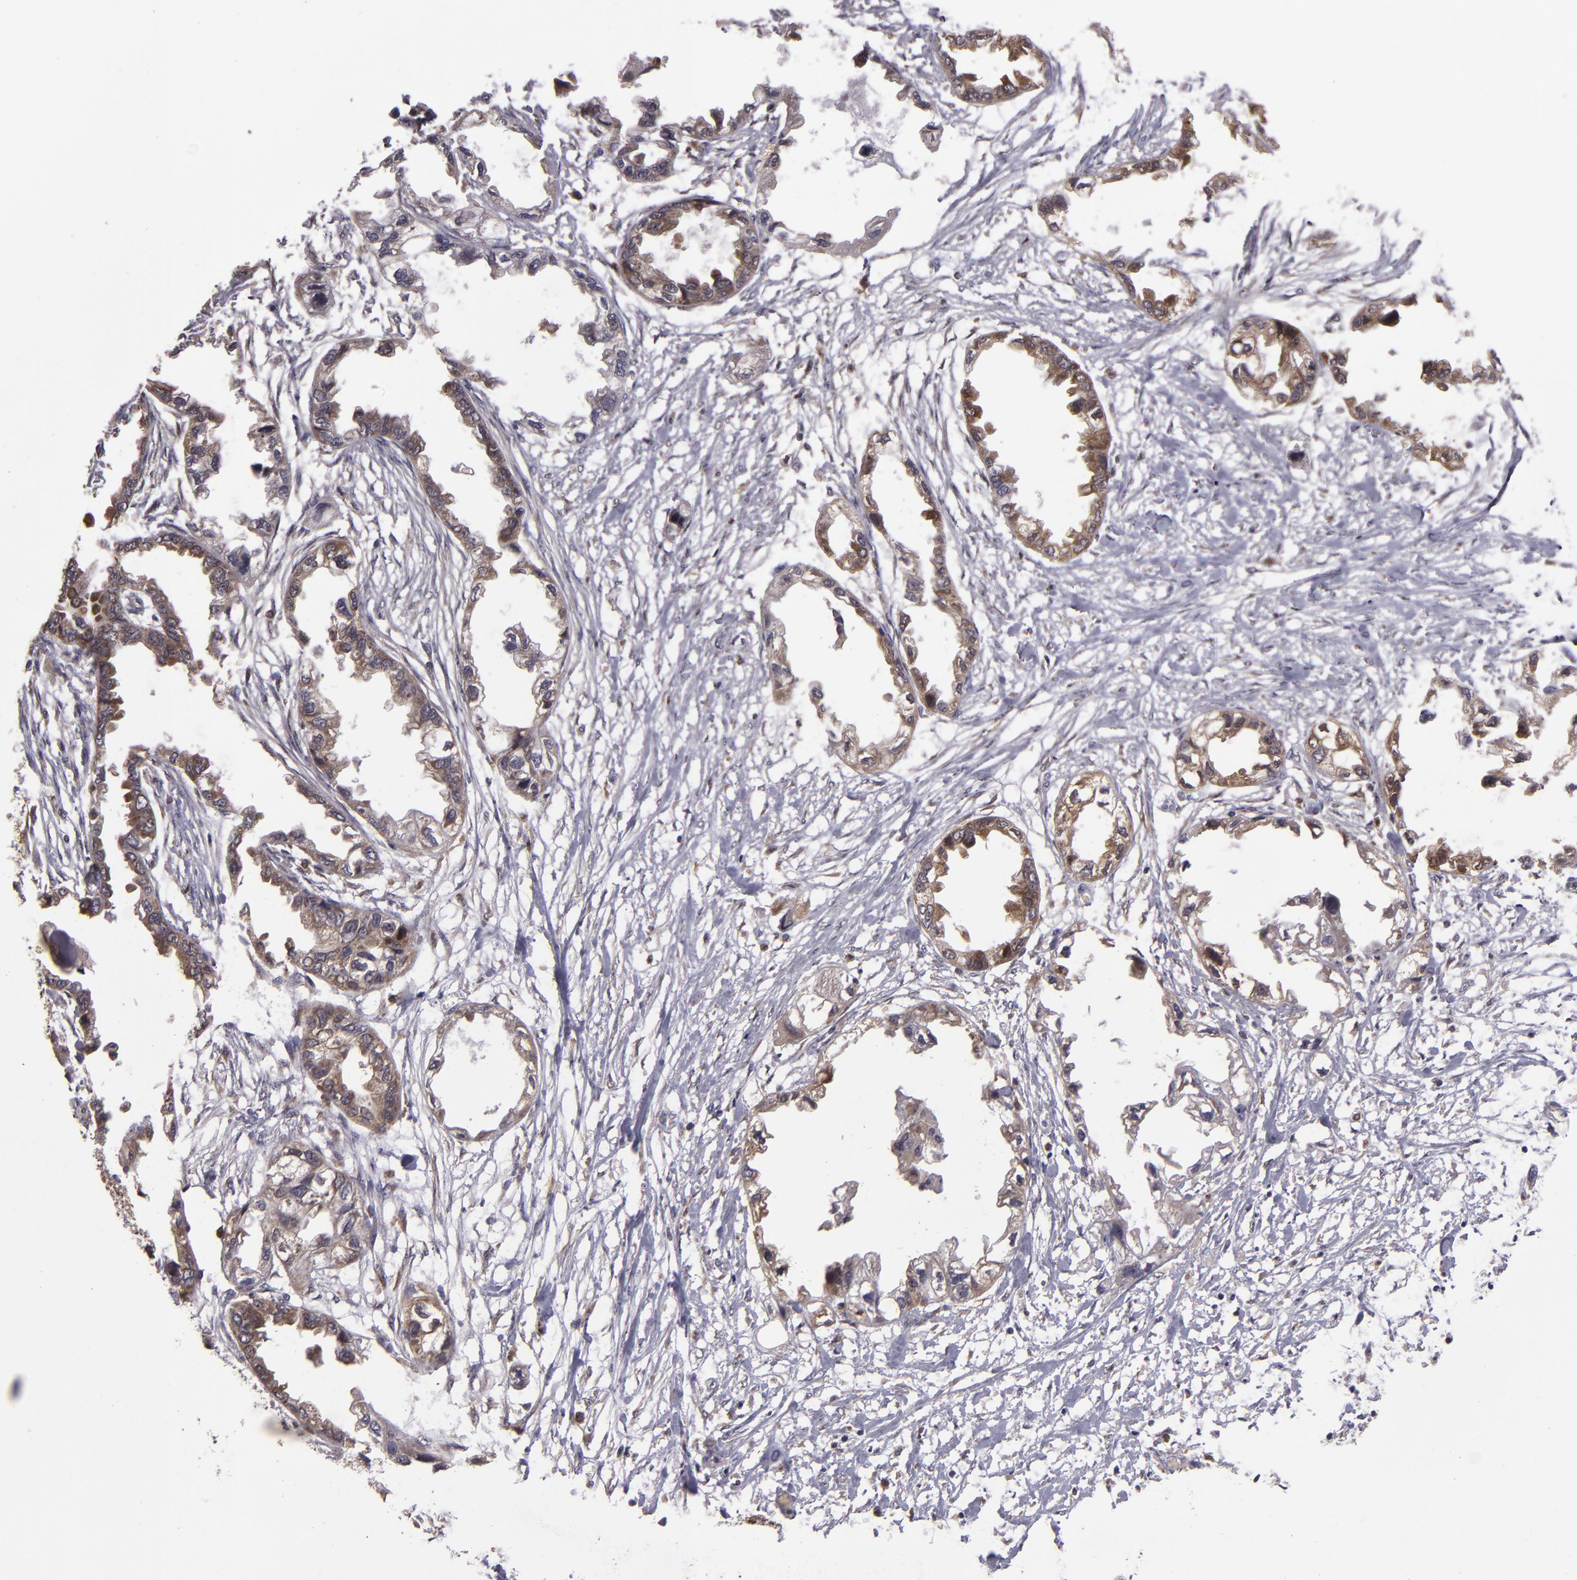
{"staining": {"intensity": "moderate", "quantity": "25%-75%", "location": "cytoplasmic/membranous"}, "tissue": "endometrial cancer", "cell_type": "Tumor cells", "image_type": "cancer", "snomed": [{"axis": "morphology", "description": "Adenocarcinoma, NOS"}, {"axis": "topography", "description": "Endometrium"}], "caption": "The micrograph shows a brown stain indicating the presence of a protein in the cytoplasmic/membranous of tumor cells in endometrial cancer. (IHC, brightfield microscopy, high magnification).", "gene": "FHIT", "patient": {"sex": "female", "age": 67}}